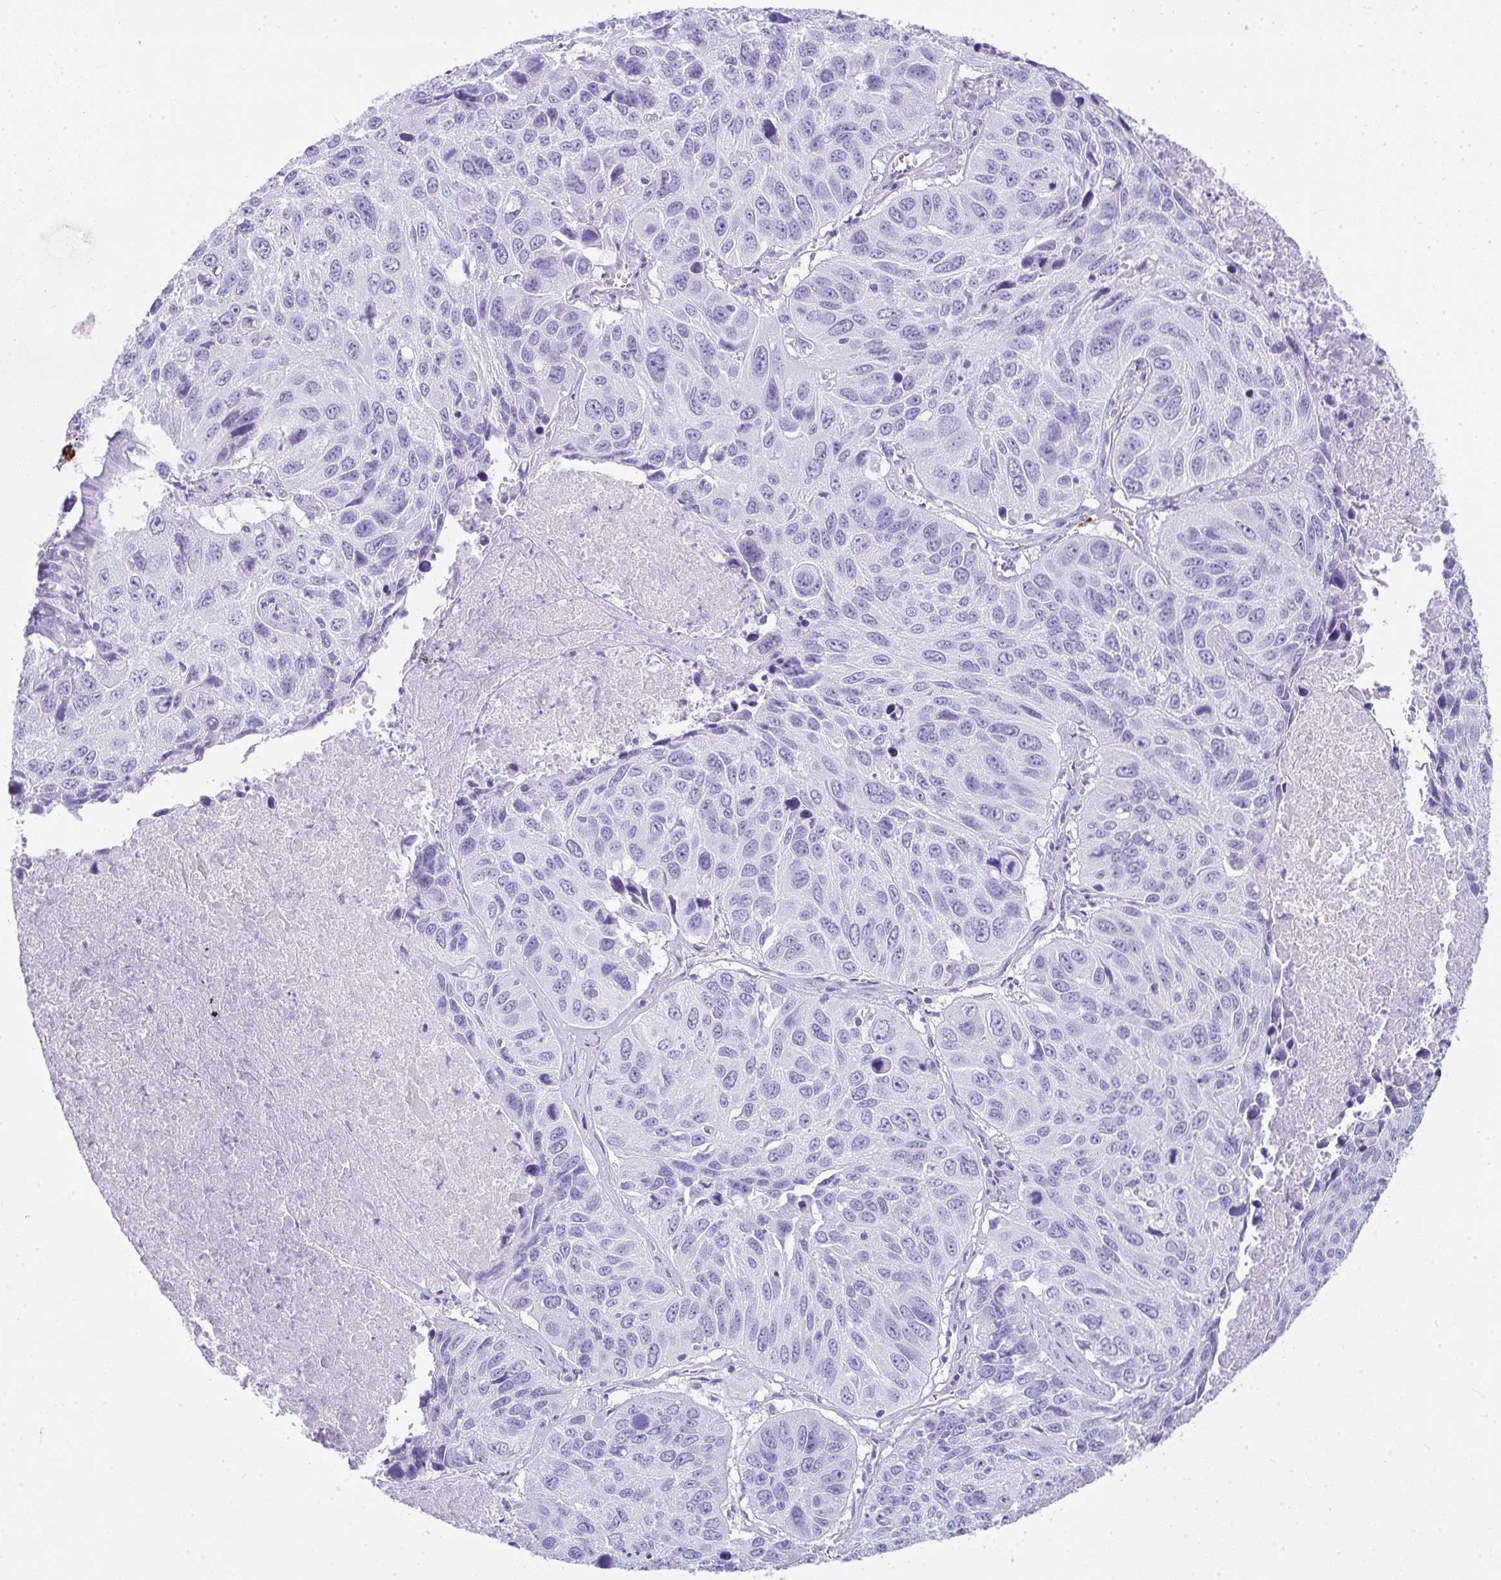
{"staining": {"intensity": "negative", "quantity": "none", "location": "none"}, "tissue": "lung cancer", "cell_type": "Tumor cells", "image_type": "cancer", "snomed": [{"axis": "morphology", "description": "Squamous cell carcinoma, NOS"}, {"axis": "topography", "description": "Lung"}], "caption": "DAB immunohistochemical staining of lung squamous cell carcinoma demonstrates no significant expression in tumor cells.", "gene": "CDADC1", "patient": {"sex": "female", "age": 61}}